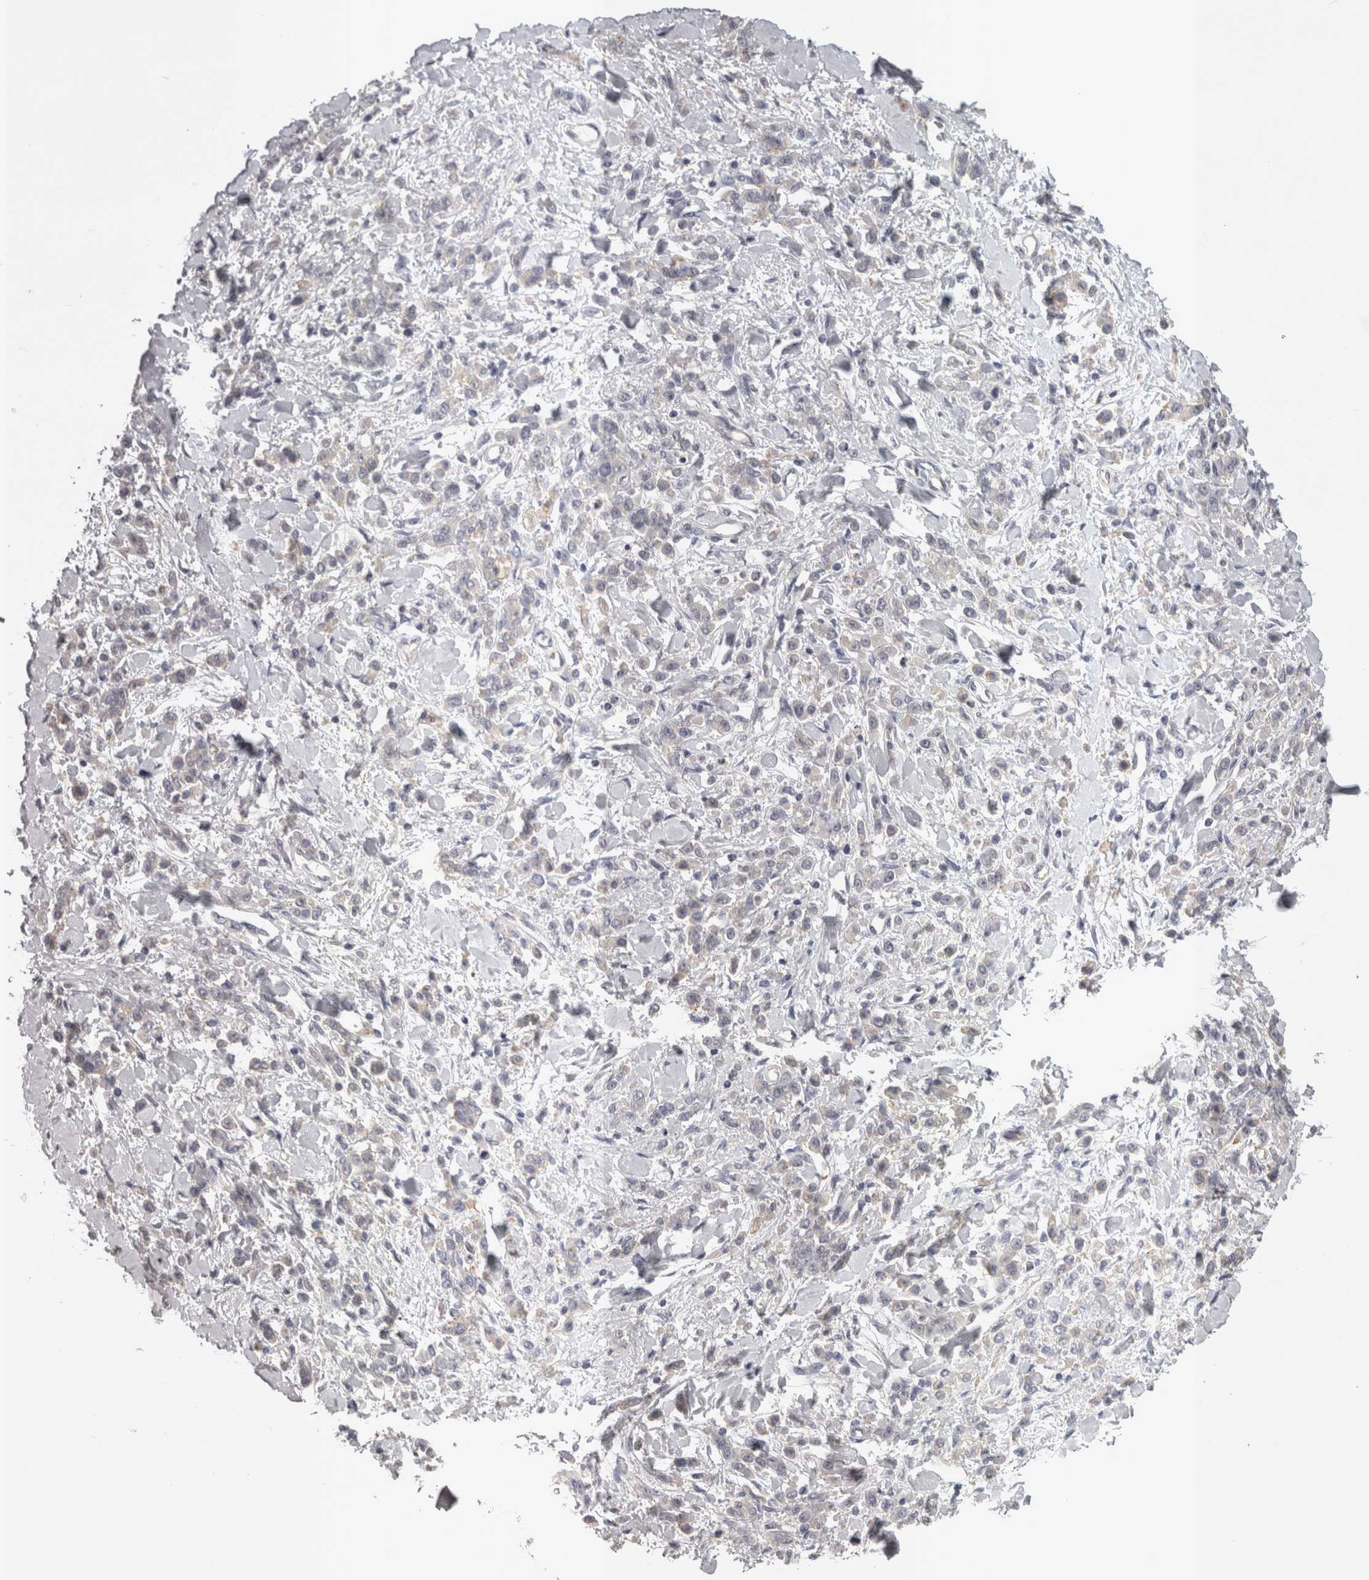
{"staining": {"intensity": "negative", "quantity": "none", "location": "none"}, "tissue": "stomach cancer", "cell_type": "Tumor cells", "image_type": "cancer", "snomed": [{"axis": "morphology", "description": "Normal tissue, NOS"}, {"axis": "morphology", "description": "Adenocarcinoma, NOS"}, {"axis": "topography", "description": "Stomach"}], "caption": "Immunohistochemical staining of human stomach cancer (adenocarcinoma) exhibits no significant positivity in tumor cells.", "gene": "LYZL6", "patient": {"sex": "male", "age": 82}}